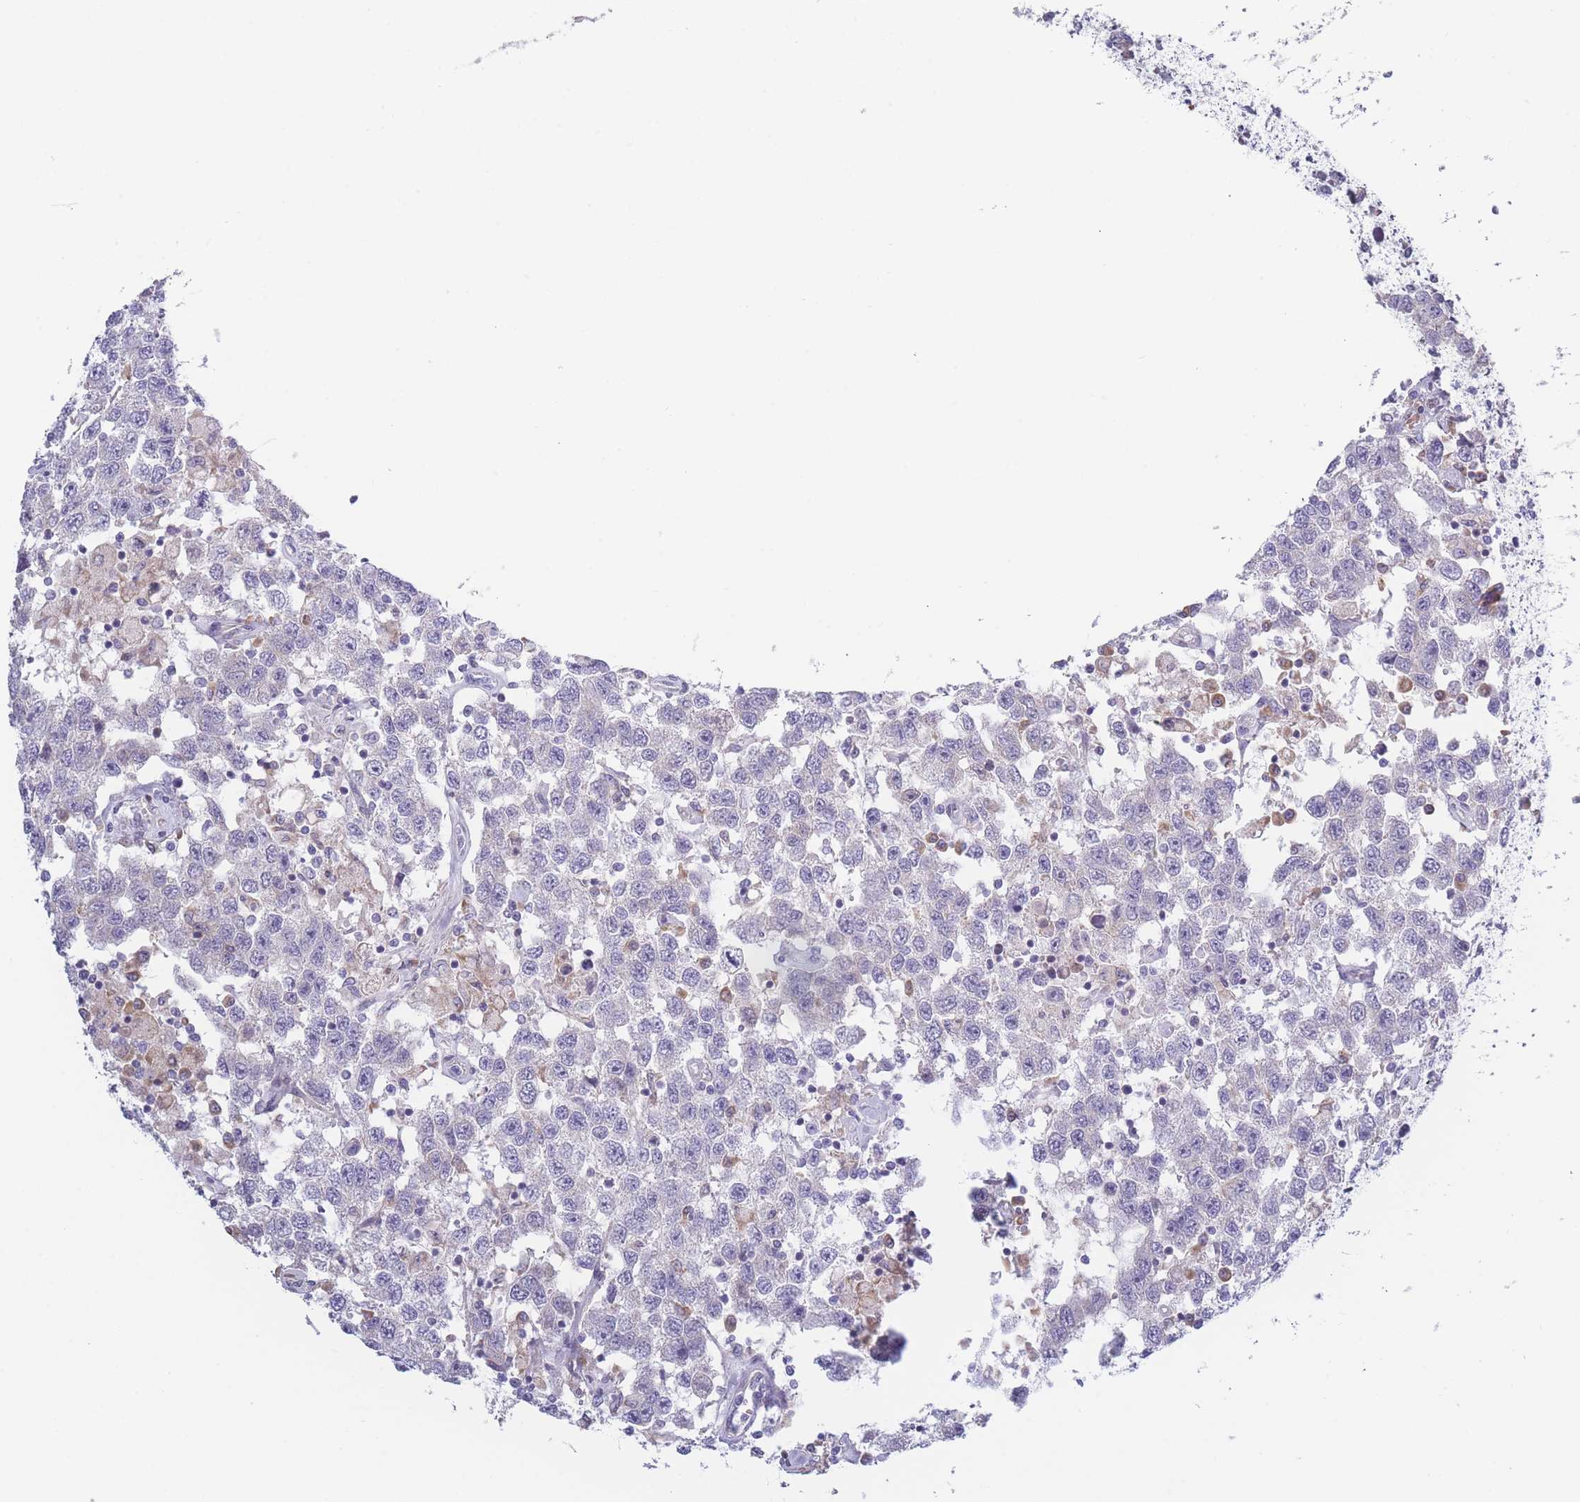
{"staining": {"intensity": "negative", "quantity": "none", "location": "none"}, "tissue": "testis cancer", "cell_type": "Tumor cells", "image_type": "cancer", "snomed": [{"axis": "morphology", "description": "Seminoma, NOS"}, {"axis": "topography", "description": "Testis"}], "caption": "Tumor cells show no significant protein positivity in testis seminoma. The staining was performed using DAB to visualize the protein expression in brown, while the nuclei were stained in blue with hematoxylin (Magnification: 20x).", "gene": "FAM227B", "patient": {"sex": "male", "age": 41}}